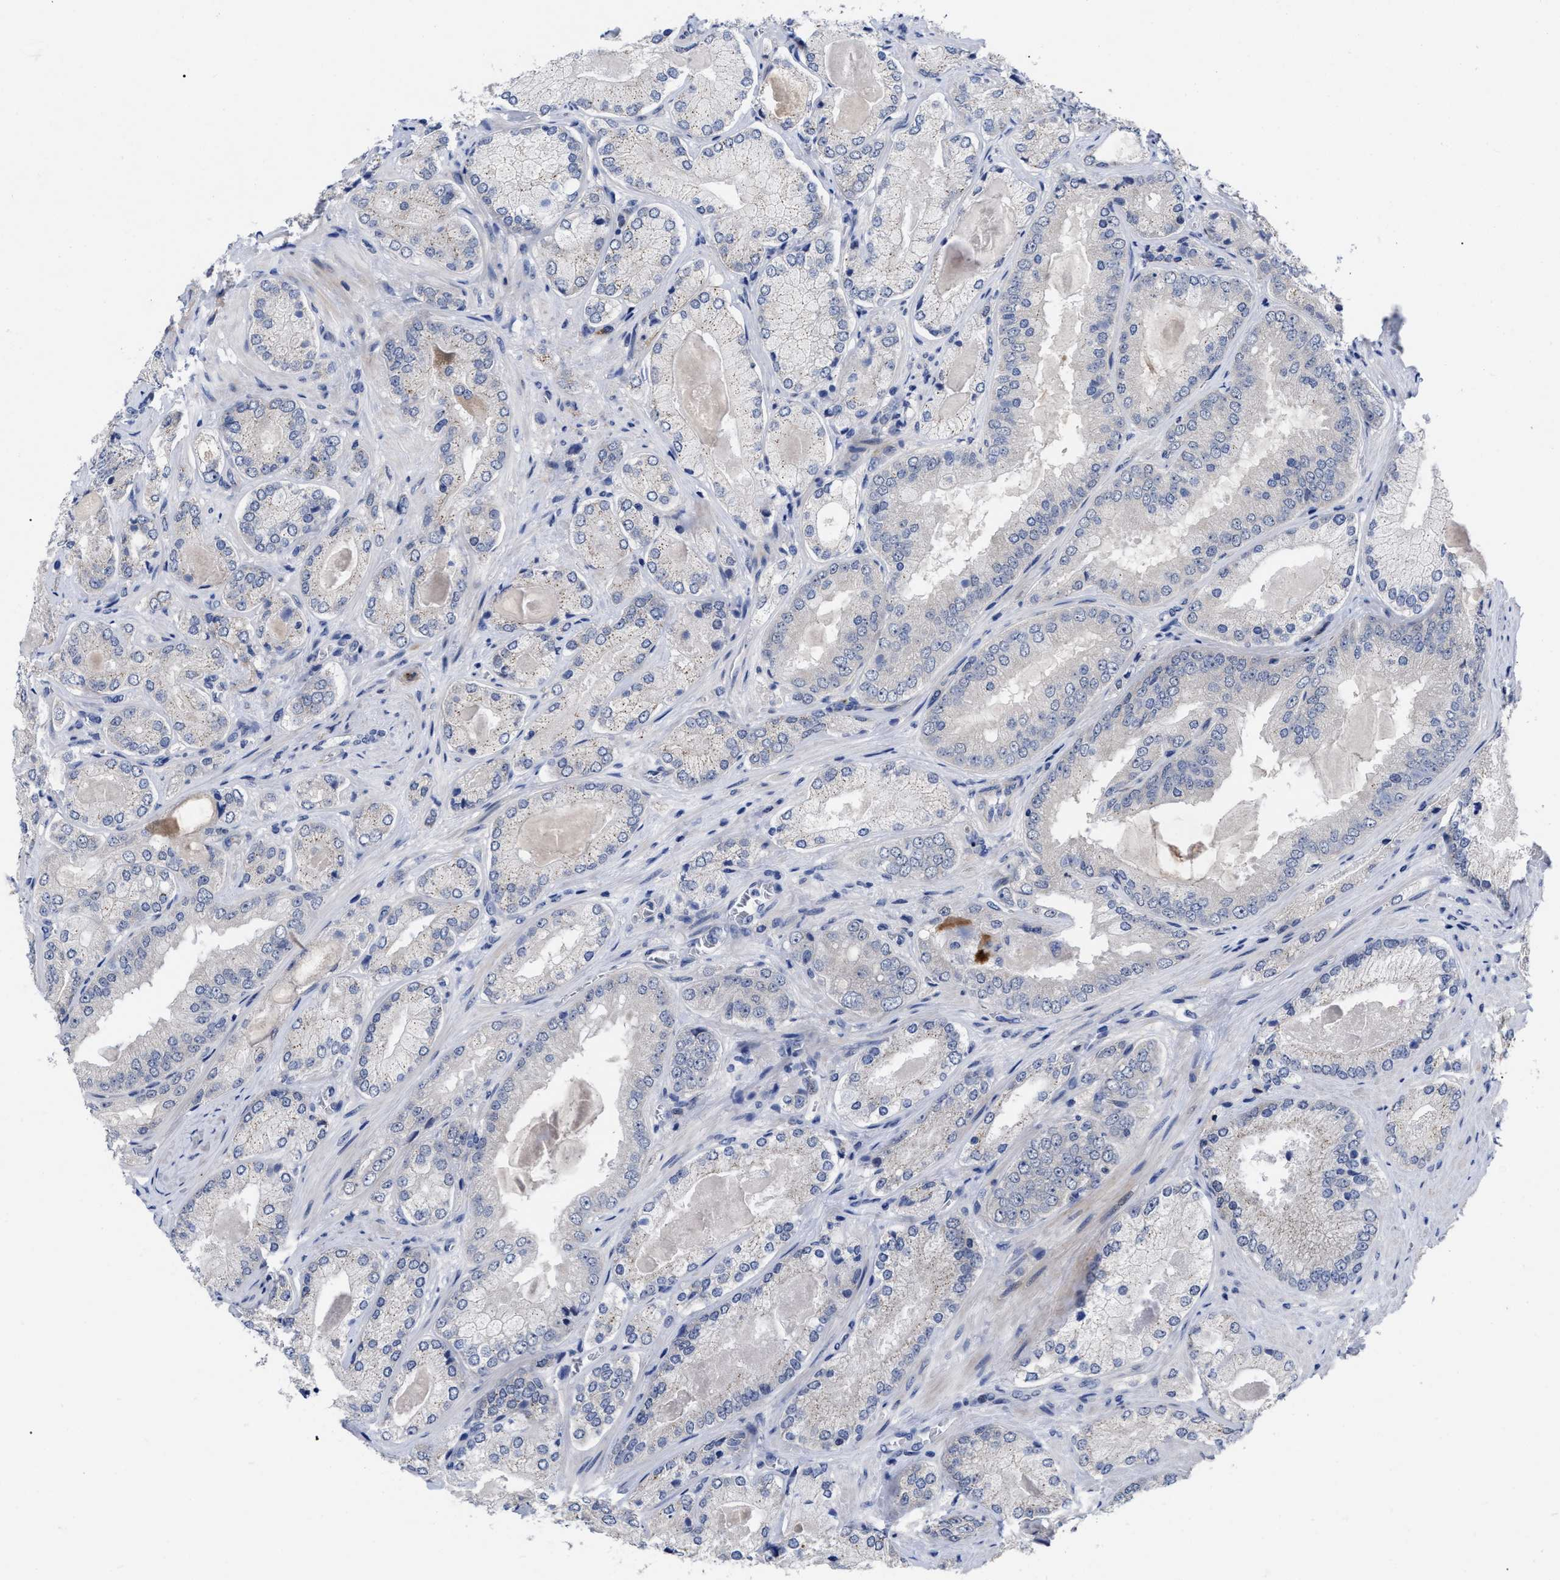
{"staining": {"intensity": "negative", "quantity": "none", "location": "none"}, "tissue": "prostate cancer", "cell_type": "Tumor cells", "image_type": "cancer", "snomed": [{"axis": "morphology", "description": "Adenocarcinoma, Low grade"}, {"axis": "topography", "description": "Prostate"}], "caption": "Immunohistochemical staining of human prostate cancer displays no significant expression in tumor cells. Nuclei are stained in blue.", "gene": "CCN5", "patient": {"sex": "male", "age": 65}}